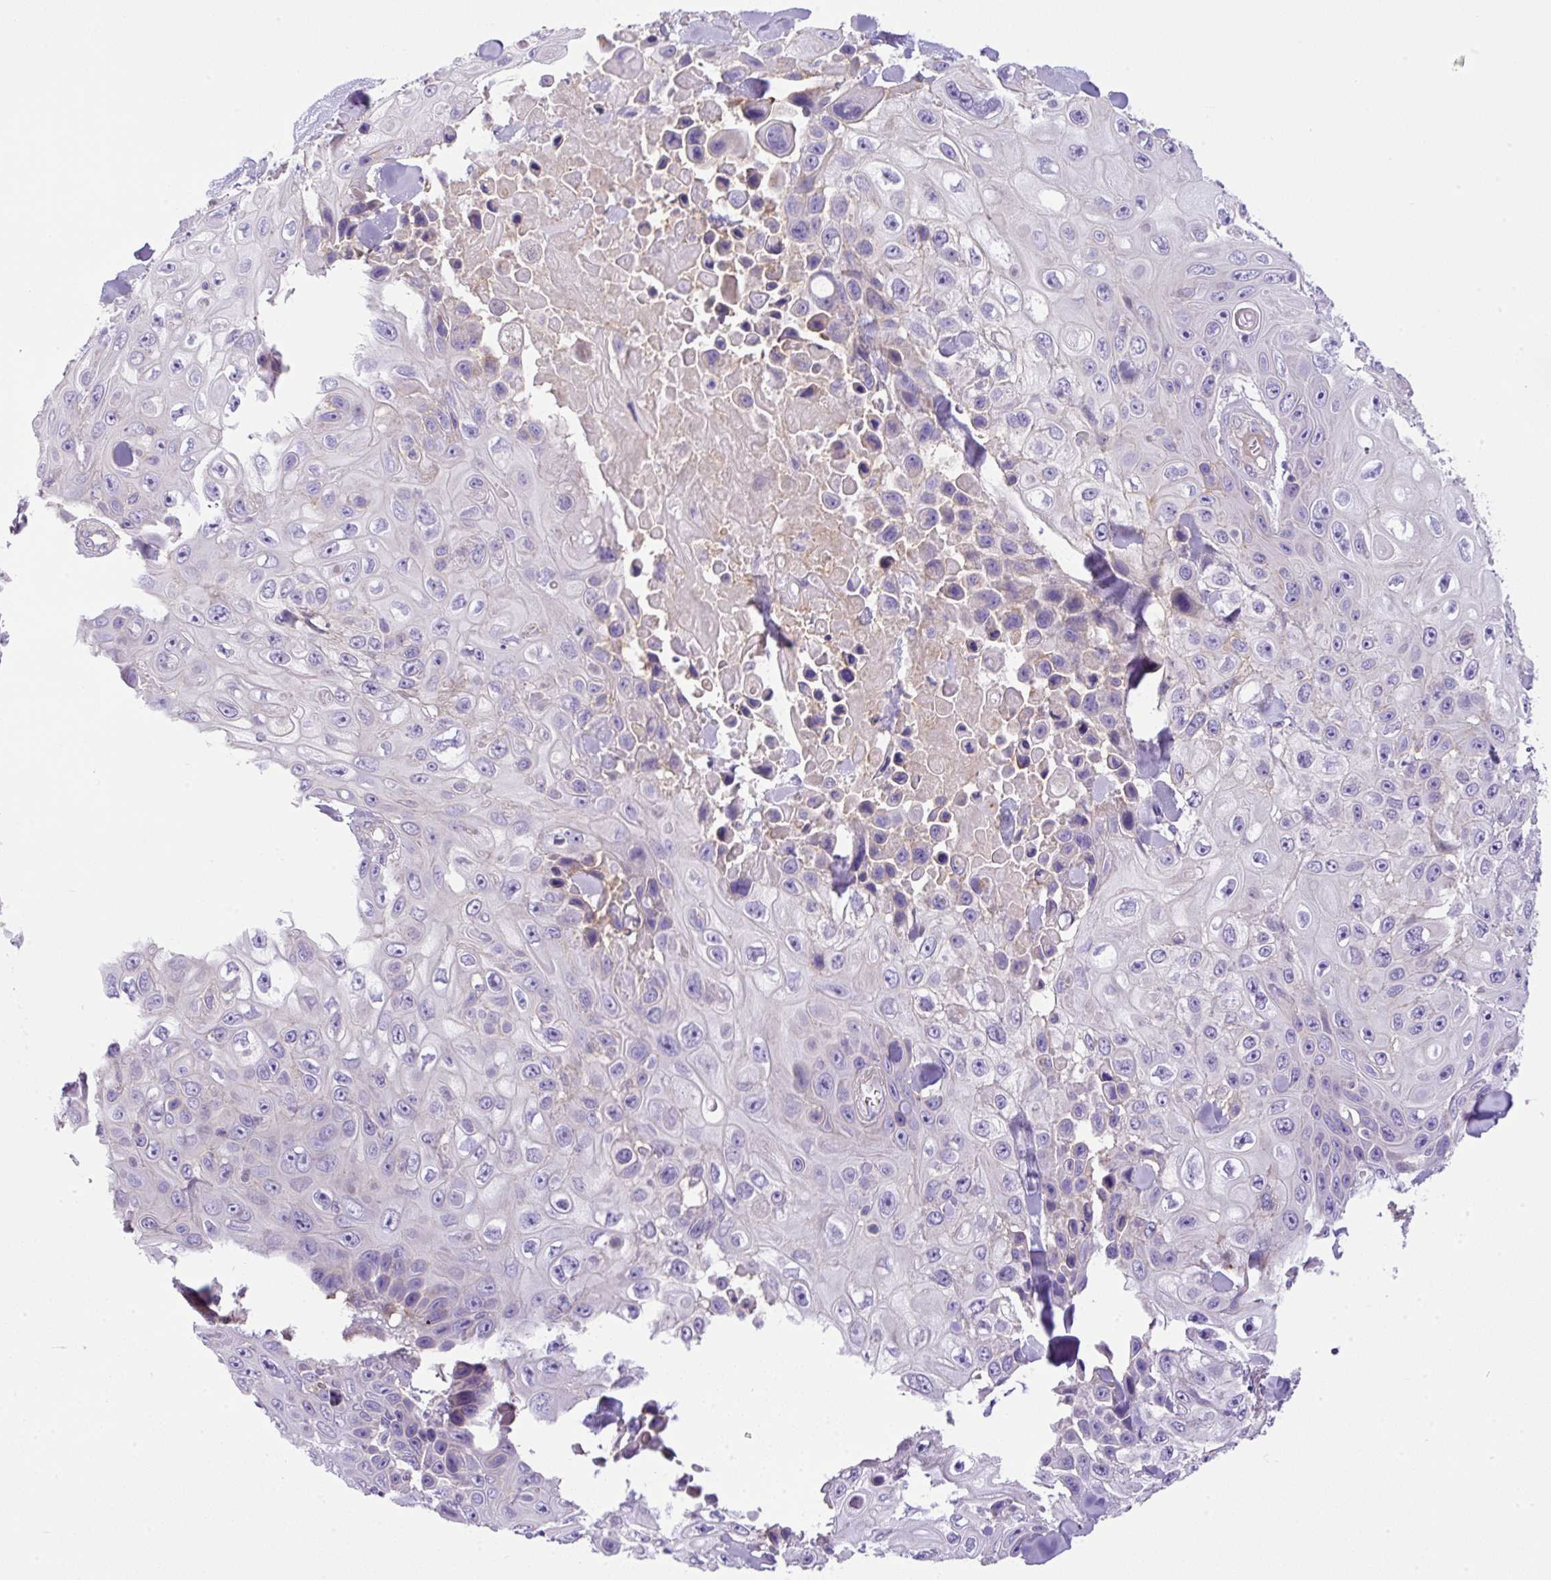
{"staining": {"intensity": "negative", "quantity": "none", "location": "none"}, "tissue": "skin cancer", "cell_type": "Tumor cells", "image_type": "cancer", "snomed": [{"axis": "morphology", "description": "Squamous cell carcinoma, NOS"}, {"axis": "topography", "description": "Skin"}], "caption": "Immunohistochemistry (IHC) of skin squamous cell carcinoma demonstrates no staining in tumor cells. Brightfield microscopy of immunohistochemistry (IHC) stained with DAB (3,3'-diaminobenzidine) (brown) and hematoxylin (blue), captured at high magnification.", "gene": "NPTN", "patient": {"sex": "male", "age": 82}}